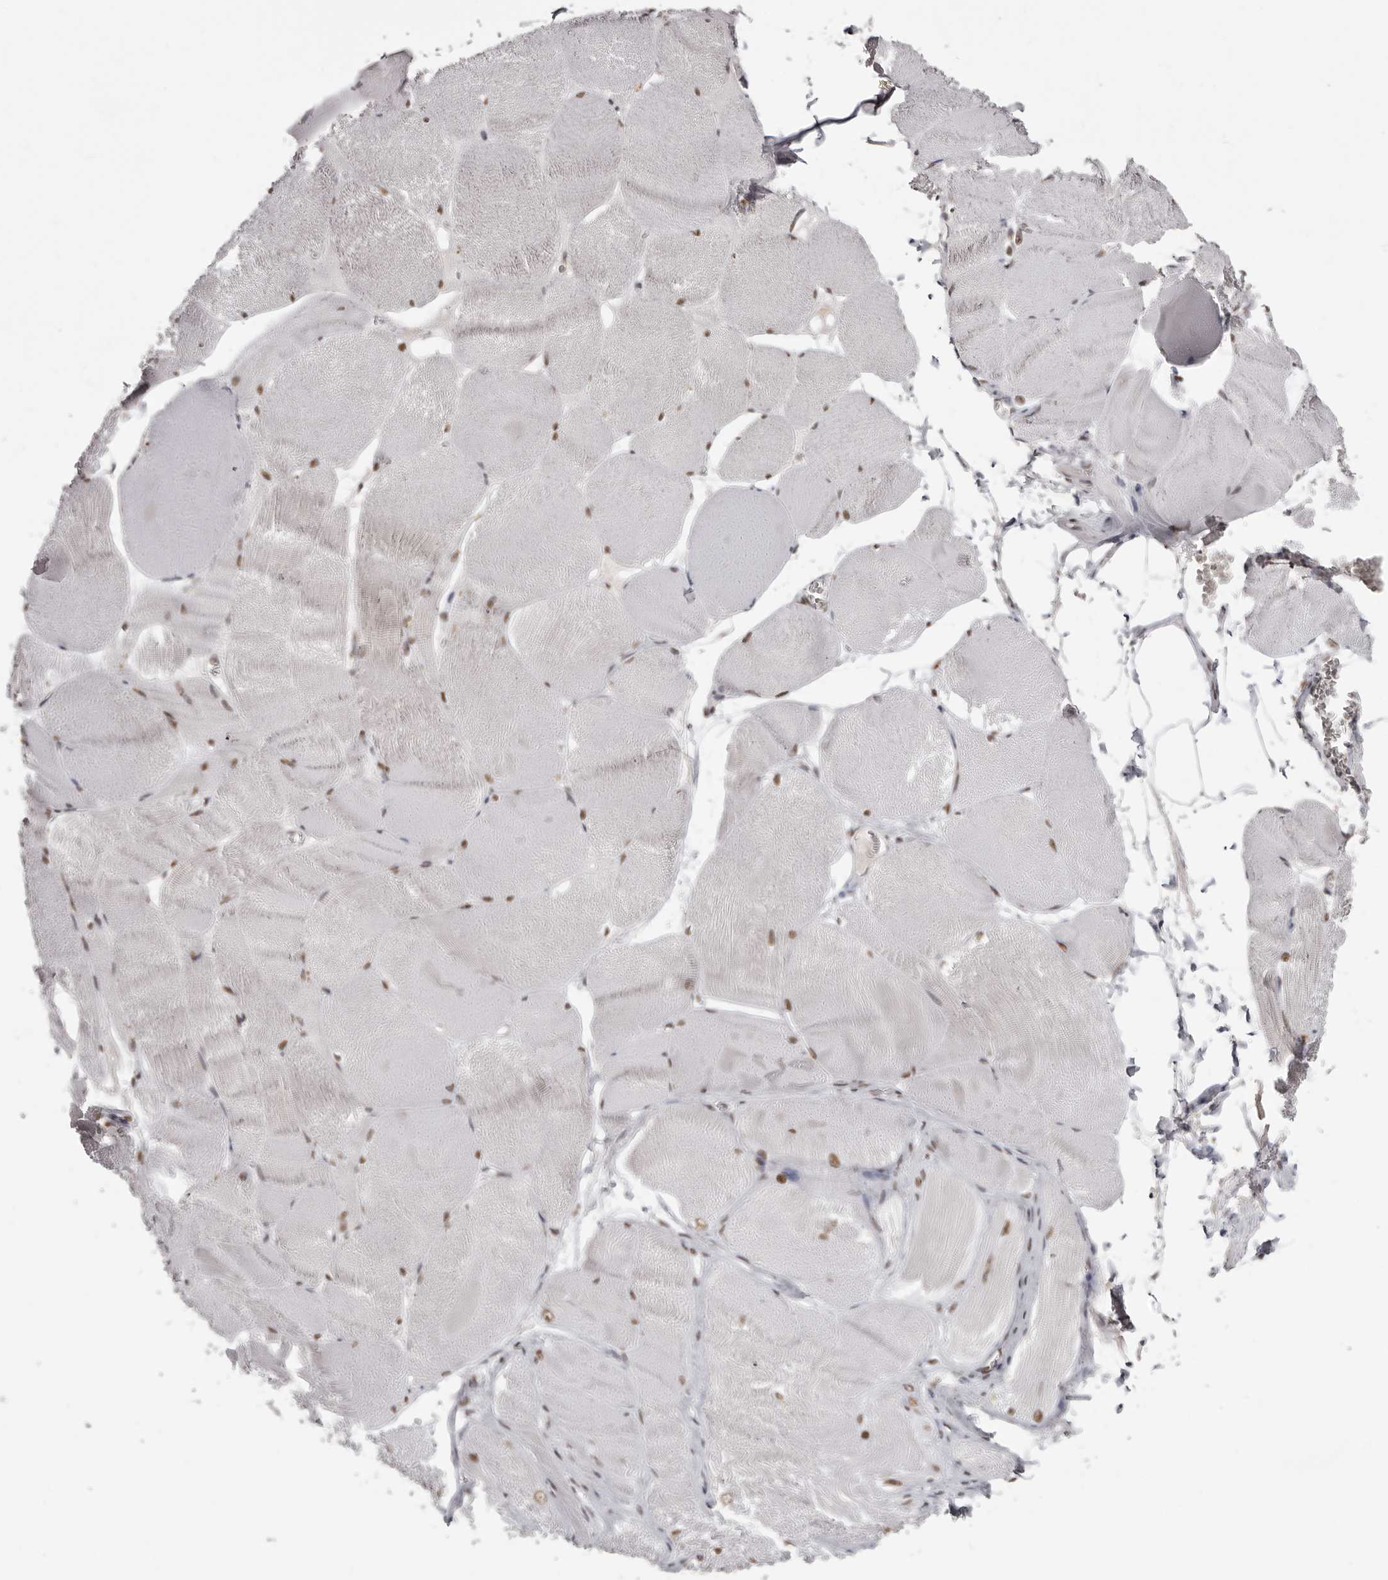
{"staining": {"intensity": "moderate", "quantity": "<25%", "location": "nuclear"}, "tissue": "skeletal muscle", "cell_type": "Myocytes", "image_type": "normal", "snomed": [{"axis": "morphology", "description": "Normal tissue, NOS"}, {"axis": "morphology", "description": "Basal cell carcinoma"}, {"axis": "topography", "description": "Skeletal muscle"}], "caption": "Immunohistochemistry (DAB) staining of benign human skeletal muscle exhibits moderate nuclear protein positivity in approximately <25% of myocytes. The staining was performed using DAB (3,3'-diaminobenzidine) to visualize the protein expression in brown, while the nuclei were stained in blue with hematoxylin (Magnification: 20x).", "gene": "SCAF4", "patient": {"sex": "female", "age": 64}}